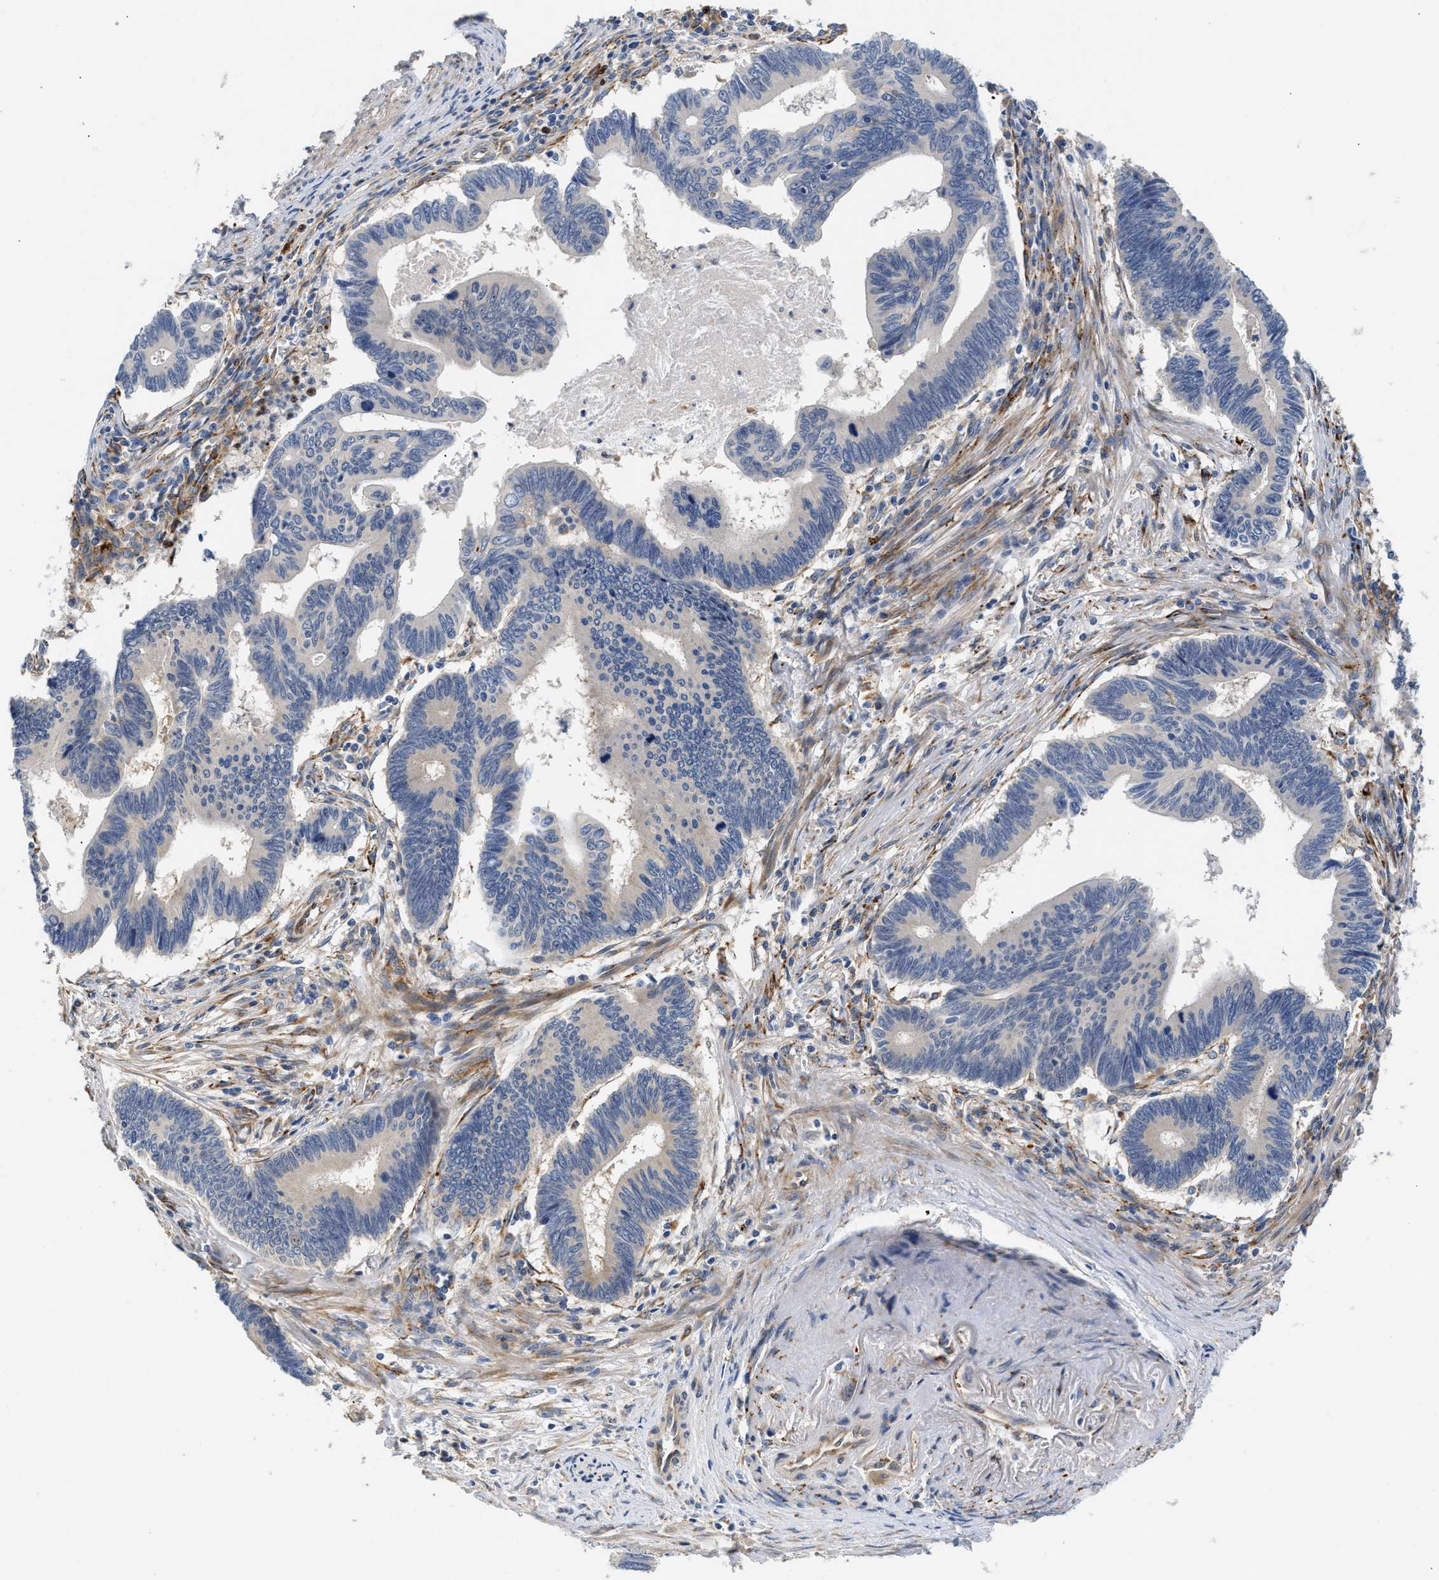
{"staining": {"intensity": "negative", "quantity": "none", "location": "none"}, "tissue": "pancreatic cancer", "cell_type": "Tumor cells", "image_type": "cancer", "snomed": [{"axis": "morphology", "description": "Adenocarcinoma, NOS"}, {"axis": "topography", "description": "Pancreas"}], "caption": "High magnification brightfield microscopy of pancreatic cancer stained with DAB (brown) and counterstained with hematoxylin (blue): tumor cells show no significant expression.", "gene": "PPM1L", "patient": {"sex": "female", "age": 70}}